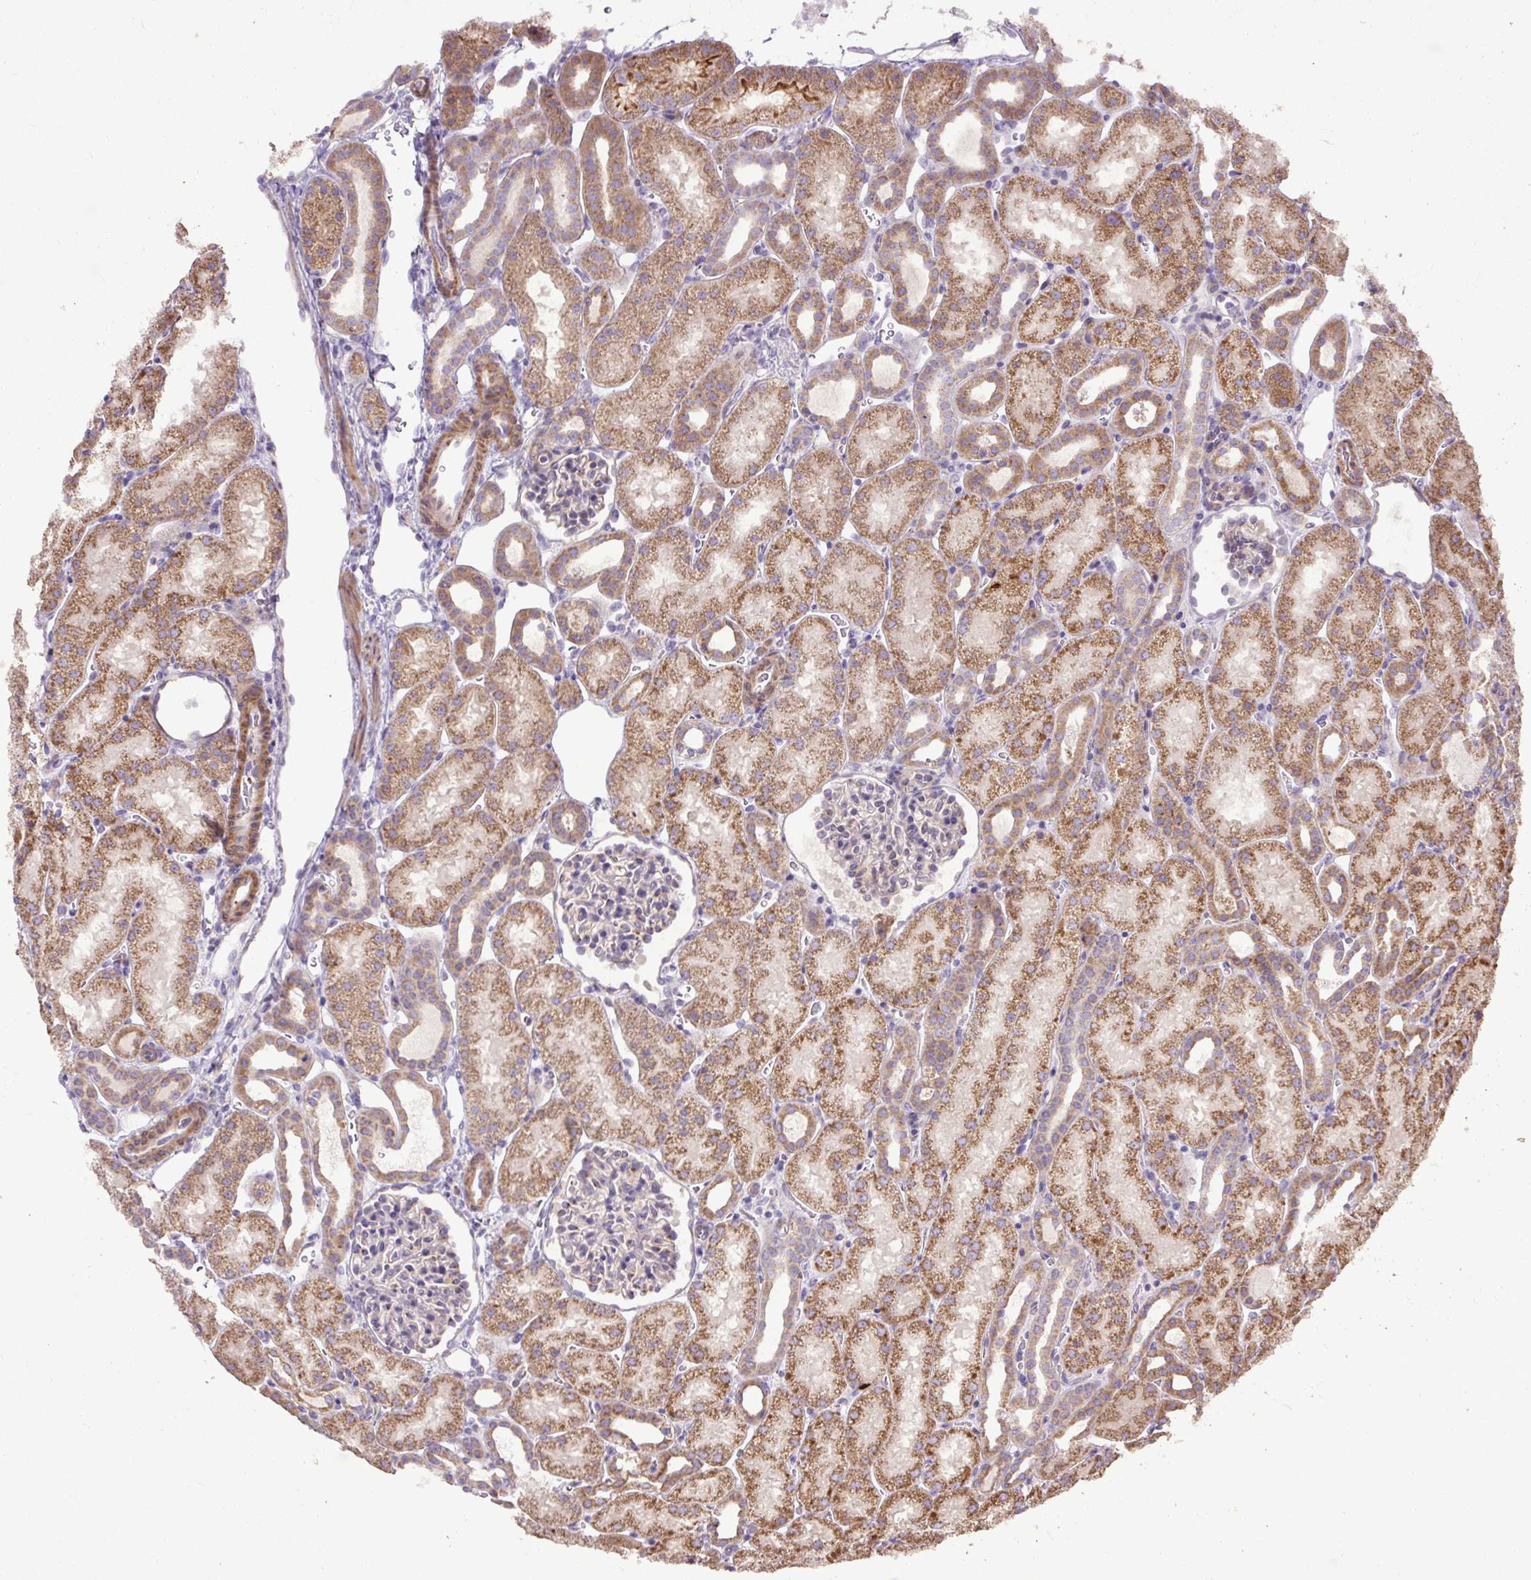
{"staining": {"intensity": "moderate", "quantity": "<25%", "location": "cytoplasmic/membranous"}, "tissue": "kidney", "cell_type": "Cells in glomeruli", "image_type": "normal", "snomed": [{"axis": "morphology", "description": "Normal tissue, NOS"}, {"axis": "topography", "description": "Kidney"}], "caption": "Human kidney stained for a protein (brown) reveals moderate cytoplasmic/membranous positive expression in approximately <25% of cells in glomeruli.", "gene": "ABR", "patient": {"sex": "male", "age": 2}}